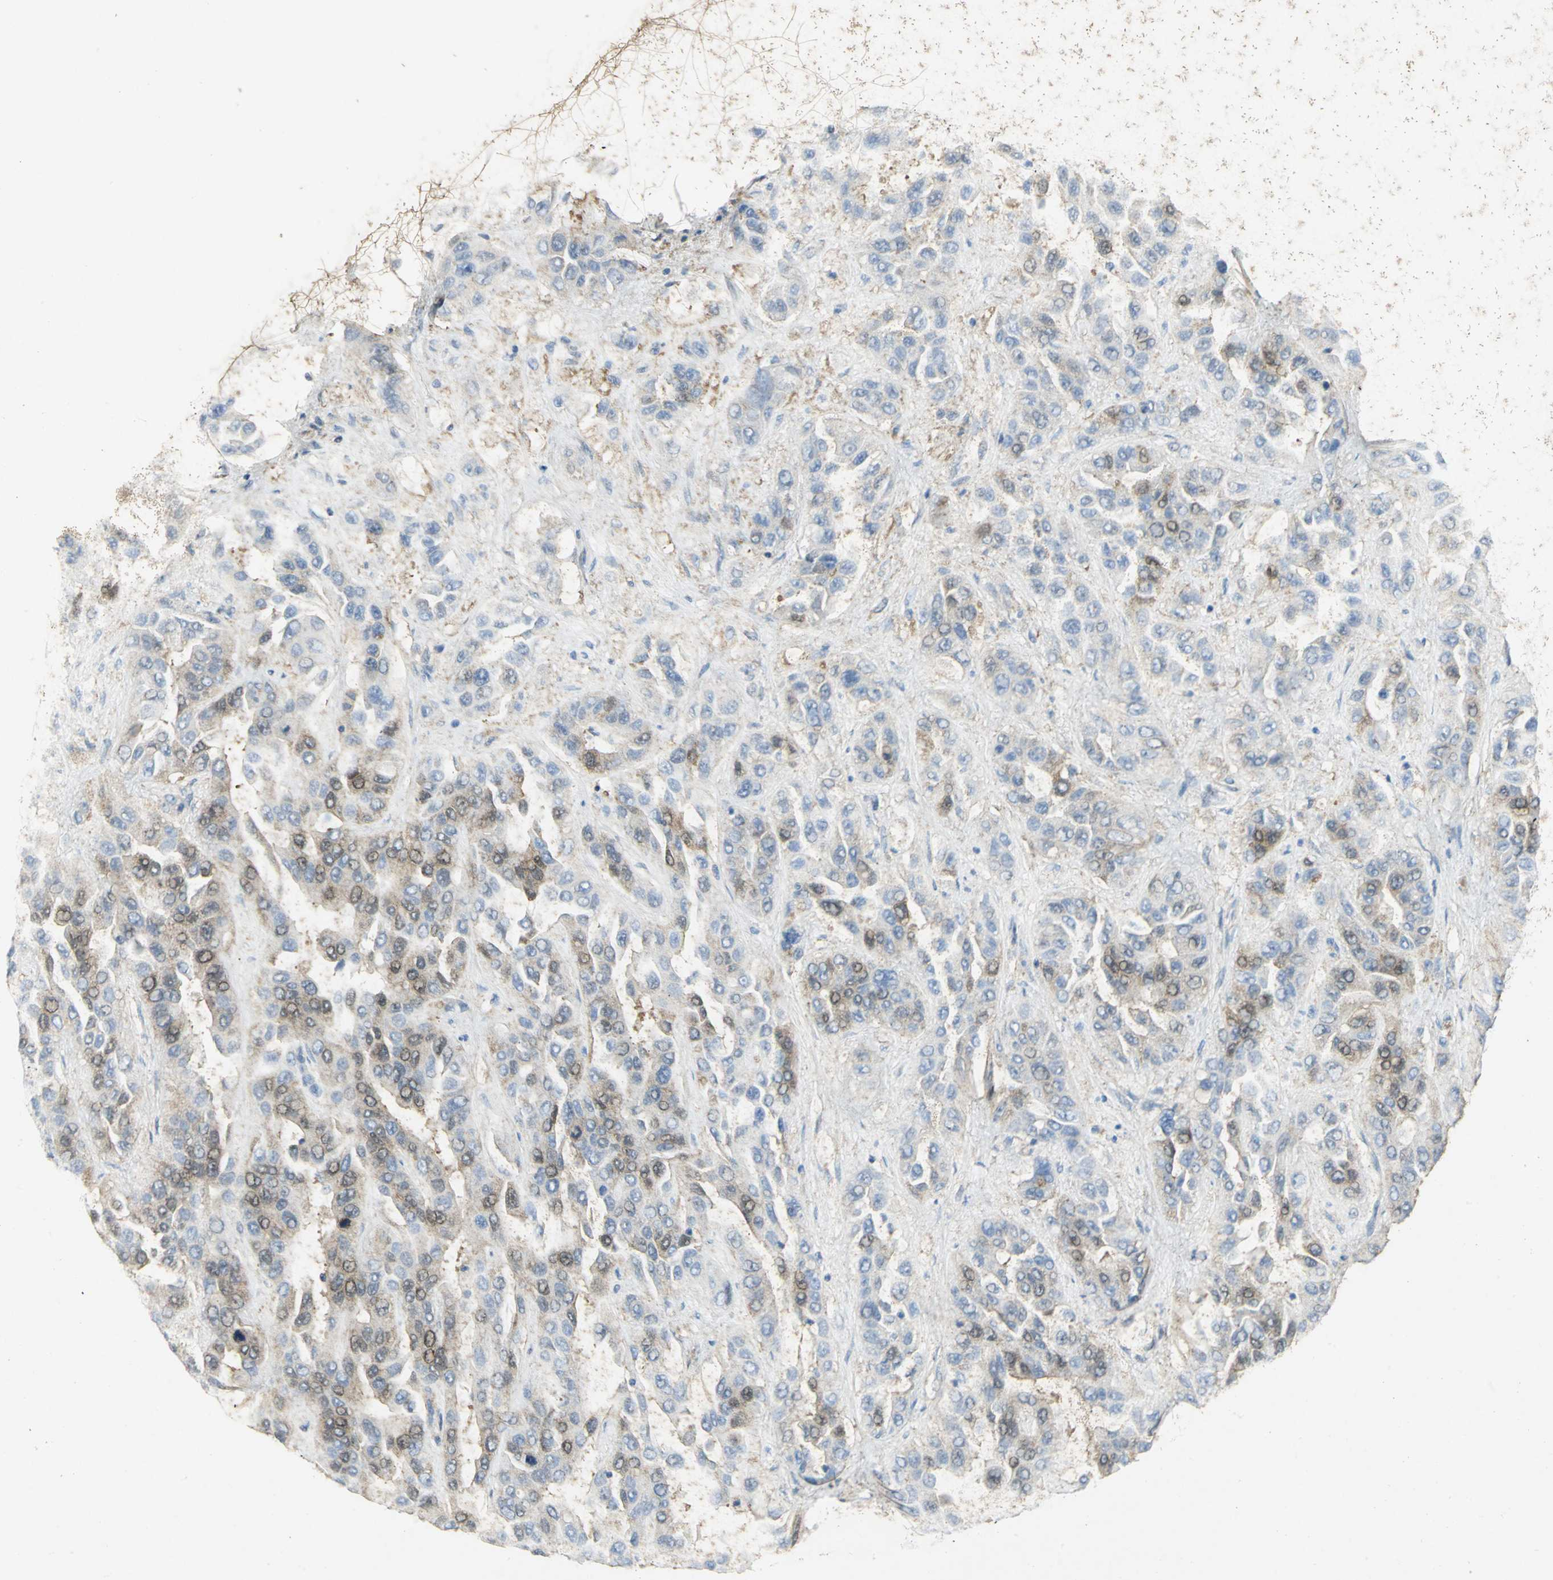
{"staining": {"intensity": "moderate", "quantity": "25%-75%", "location": "cytoplasmic/membranous,nuclear"}, "tissue": "liver cancer", "cell_type": "Tumor cells", "image_type": "cancer", "snomed": [{"axis": "morphology", "description": "Cholangiocarcinoma"}, {"axis": "topography", "description": "Liver"}], "caption": "A high-resolution image shows immunohistochemistry staining of cholangiocarcinoma (liver), which exhibits moderate cytoplasmic/membranous and nuclear staining in approximately 25%-75% of tumor cells. The staining was performed using DAB, with brown indicating positive protein expression. Nuclei are stained blue with hematoxylin.", "gene": "PPIA", "patient": {"sex": "female", "age": 52}}